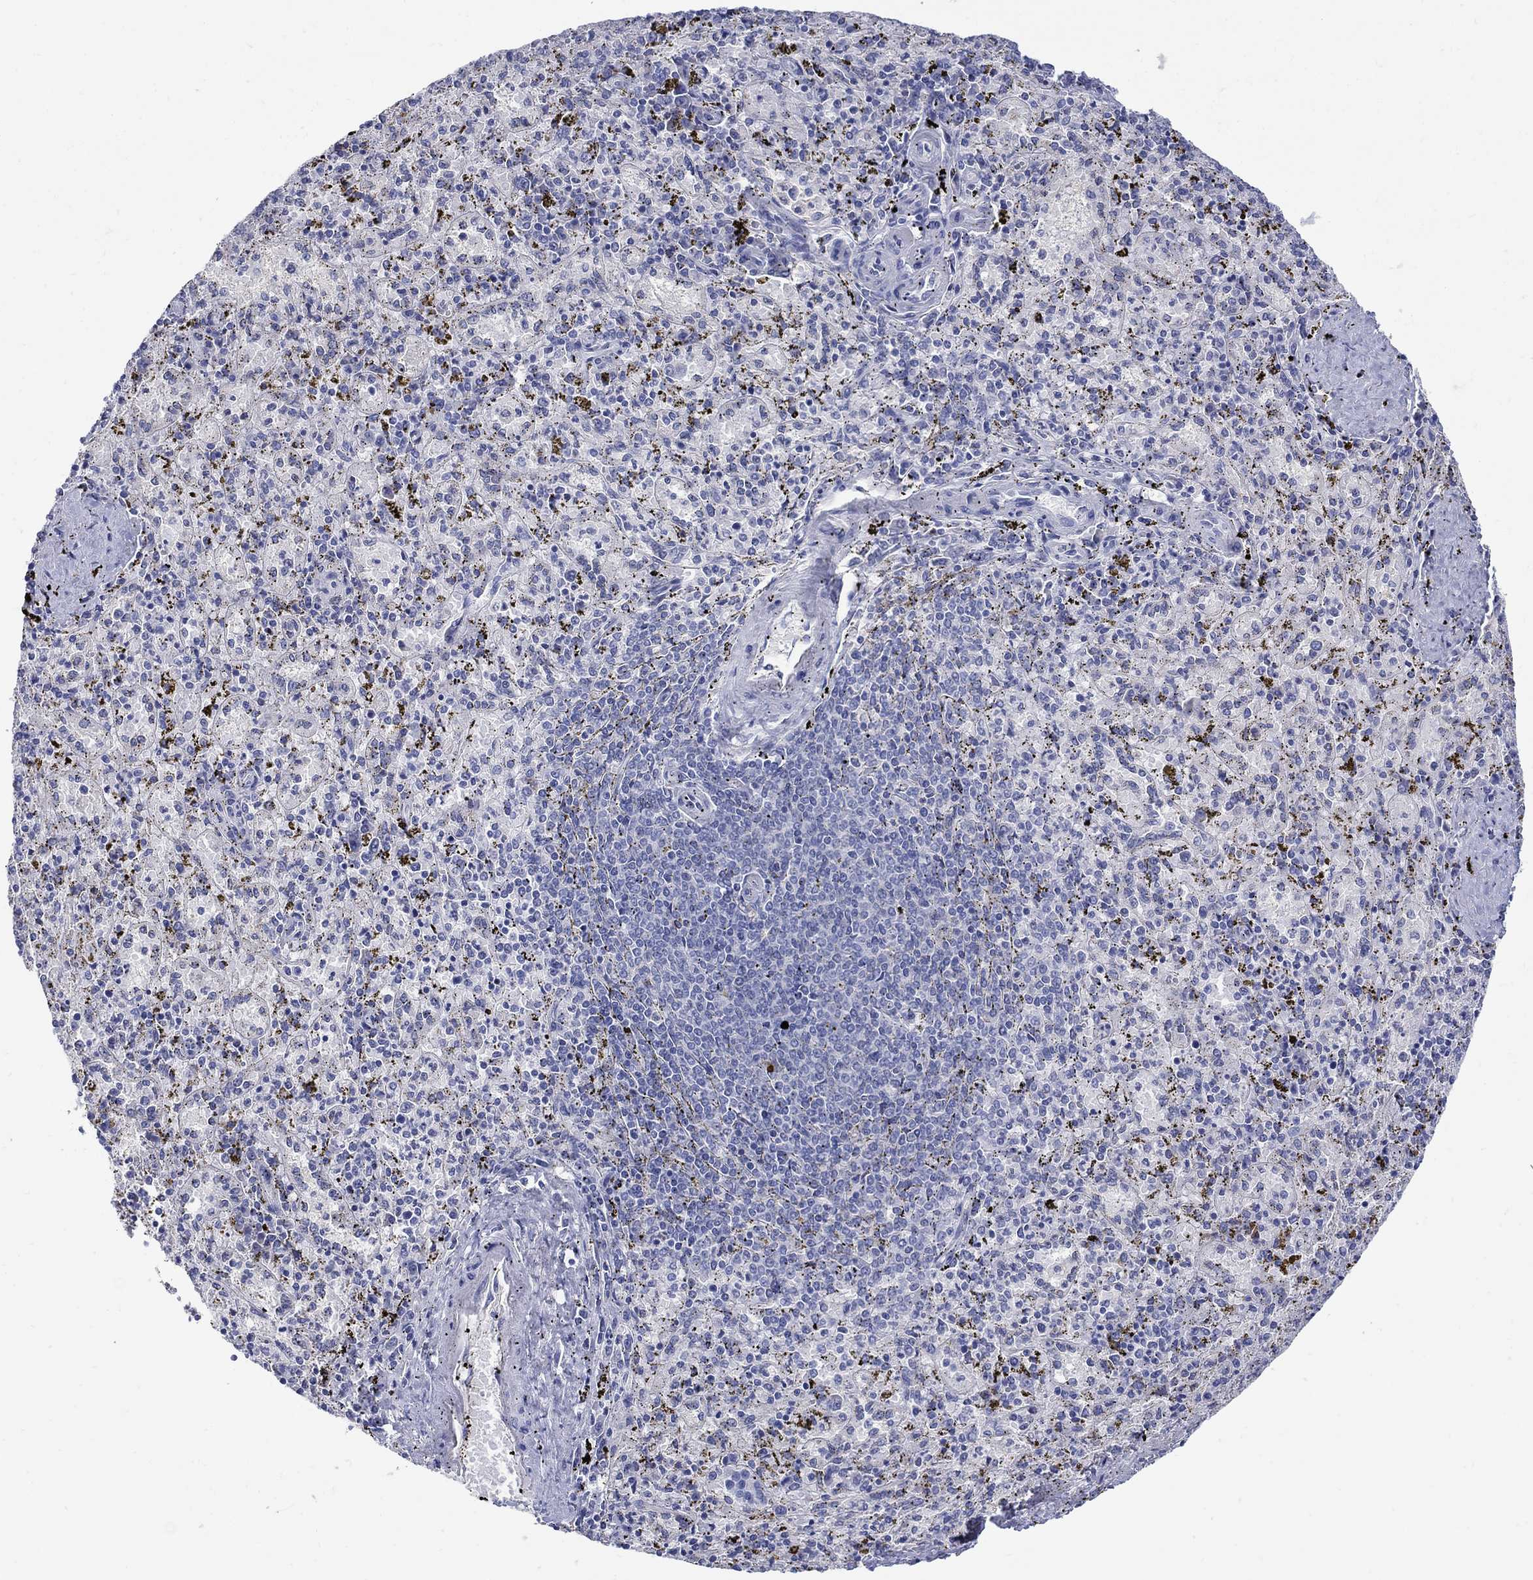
{"staining": {"intensity": "negative", "quantity": "none", "location": "none"}, "tissue": "spleen", "cell_type": "Cells in red pulp", "image_type": "normal", "snomed": [{"axis": "morphology", "description": "Normal tissue, NOS"}, {"axis": "topography", "description": "Spleen"}], "caption": "Immunohistochemistry micrograph of normal human spleen stained for a protein (brown), which reveals no positivity in cells in red pulp. (DAB (3,3'-diaminobenzidine) IHC visualized using brightfield microscopy, high magnification).", "gene": "REEP2", "patient": {"sex": "female", "age": 50}}